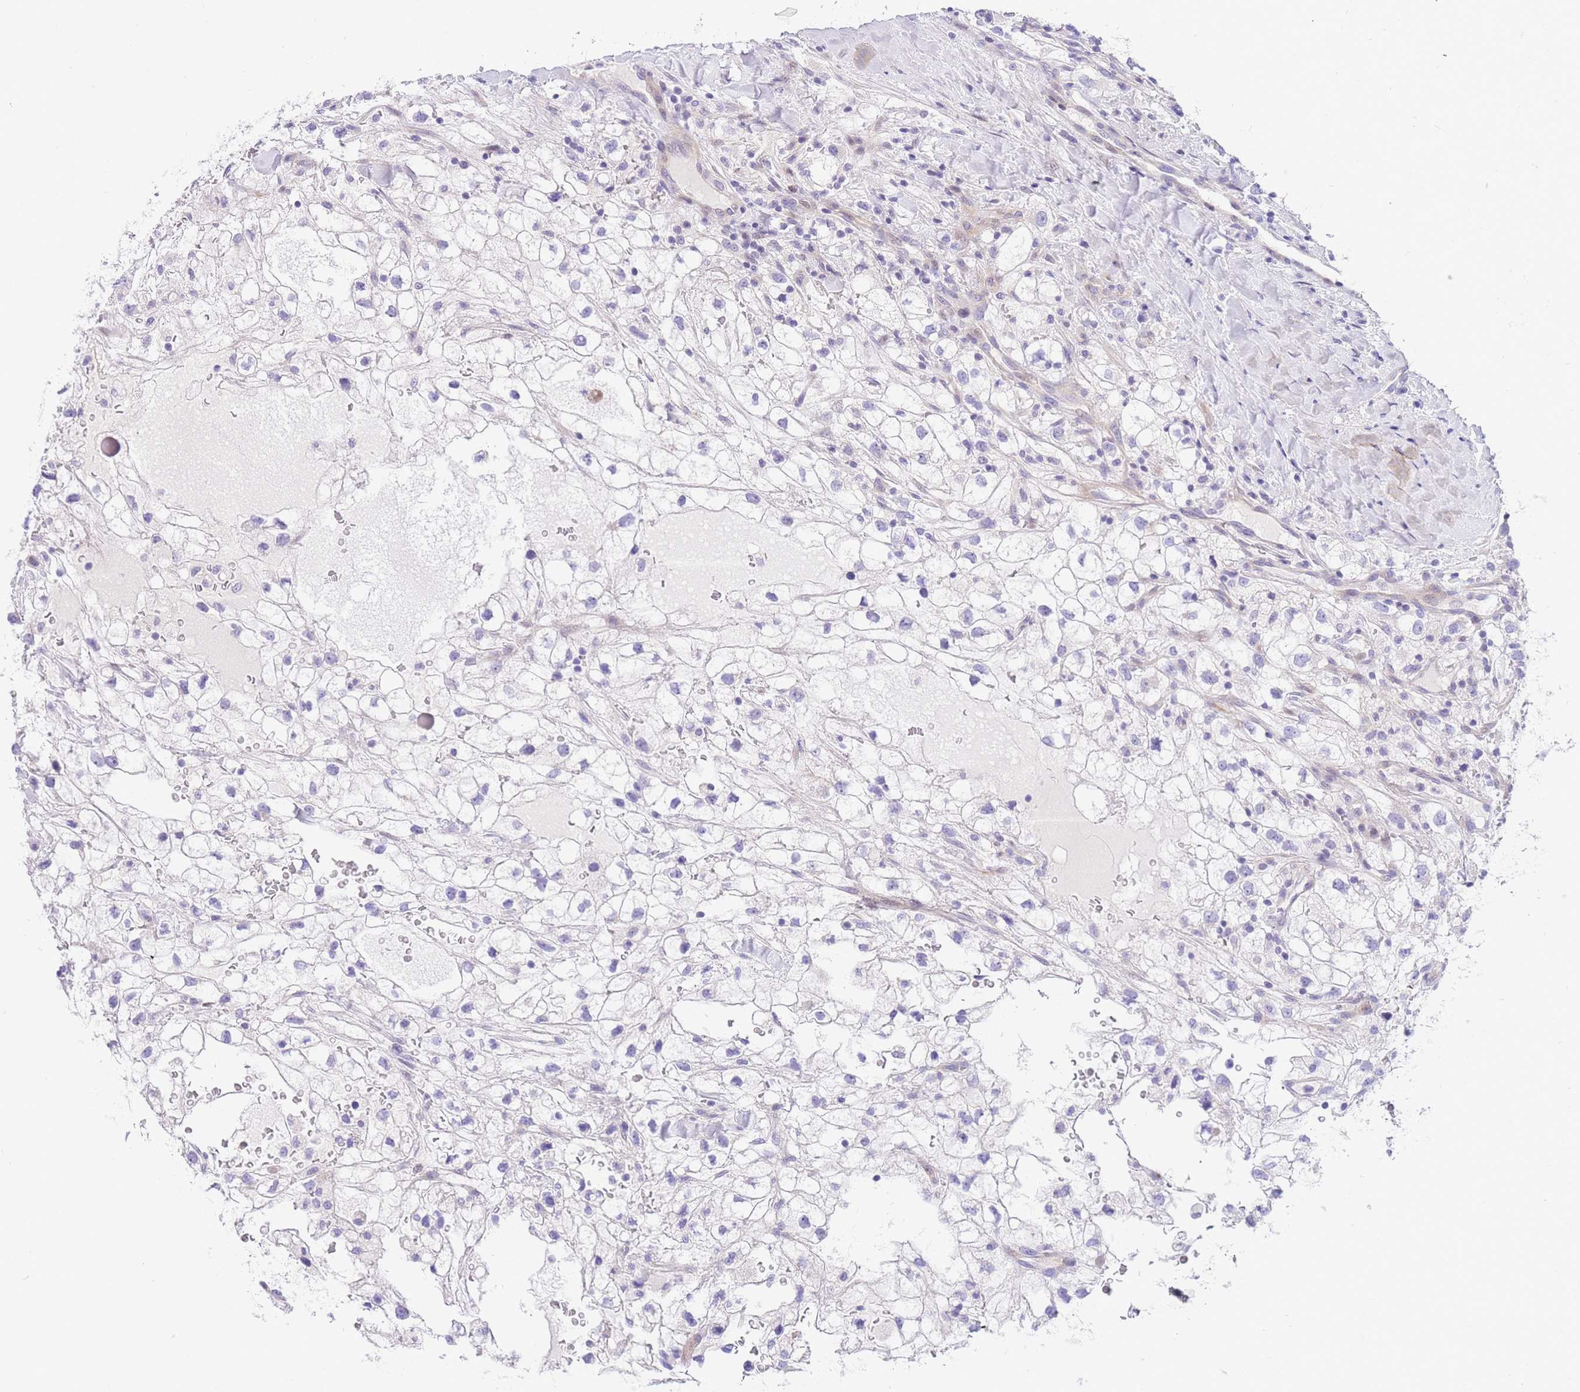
{"staining": {"intensity": "negative", "quantity": "none", "location": "none"}, "tissue": "renal cancer", "cell_type": "Tumor cells", "image_type": "cancer", "snomed": [{"axis": "morphology", "description": "Adenocarcinoma, NOS"}, {"axis": "topography", "description": "Kidney"}], "caption": "IHC micrograph of neoplastic tissue: renal adenocarcinoma stained with DAB (3,3'-diaminobenzidine) reveals no significant protein staining in tumor cells.", "gene": "TIFAB", "patient": {"sex": "male", "age": 59}}